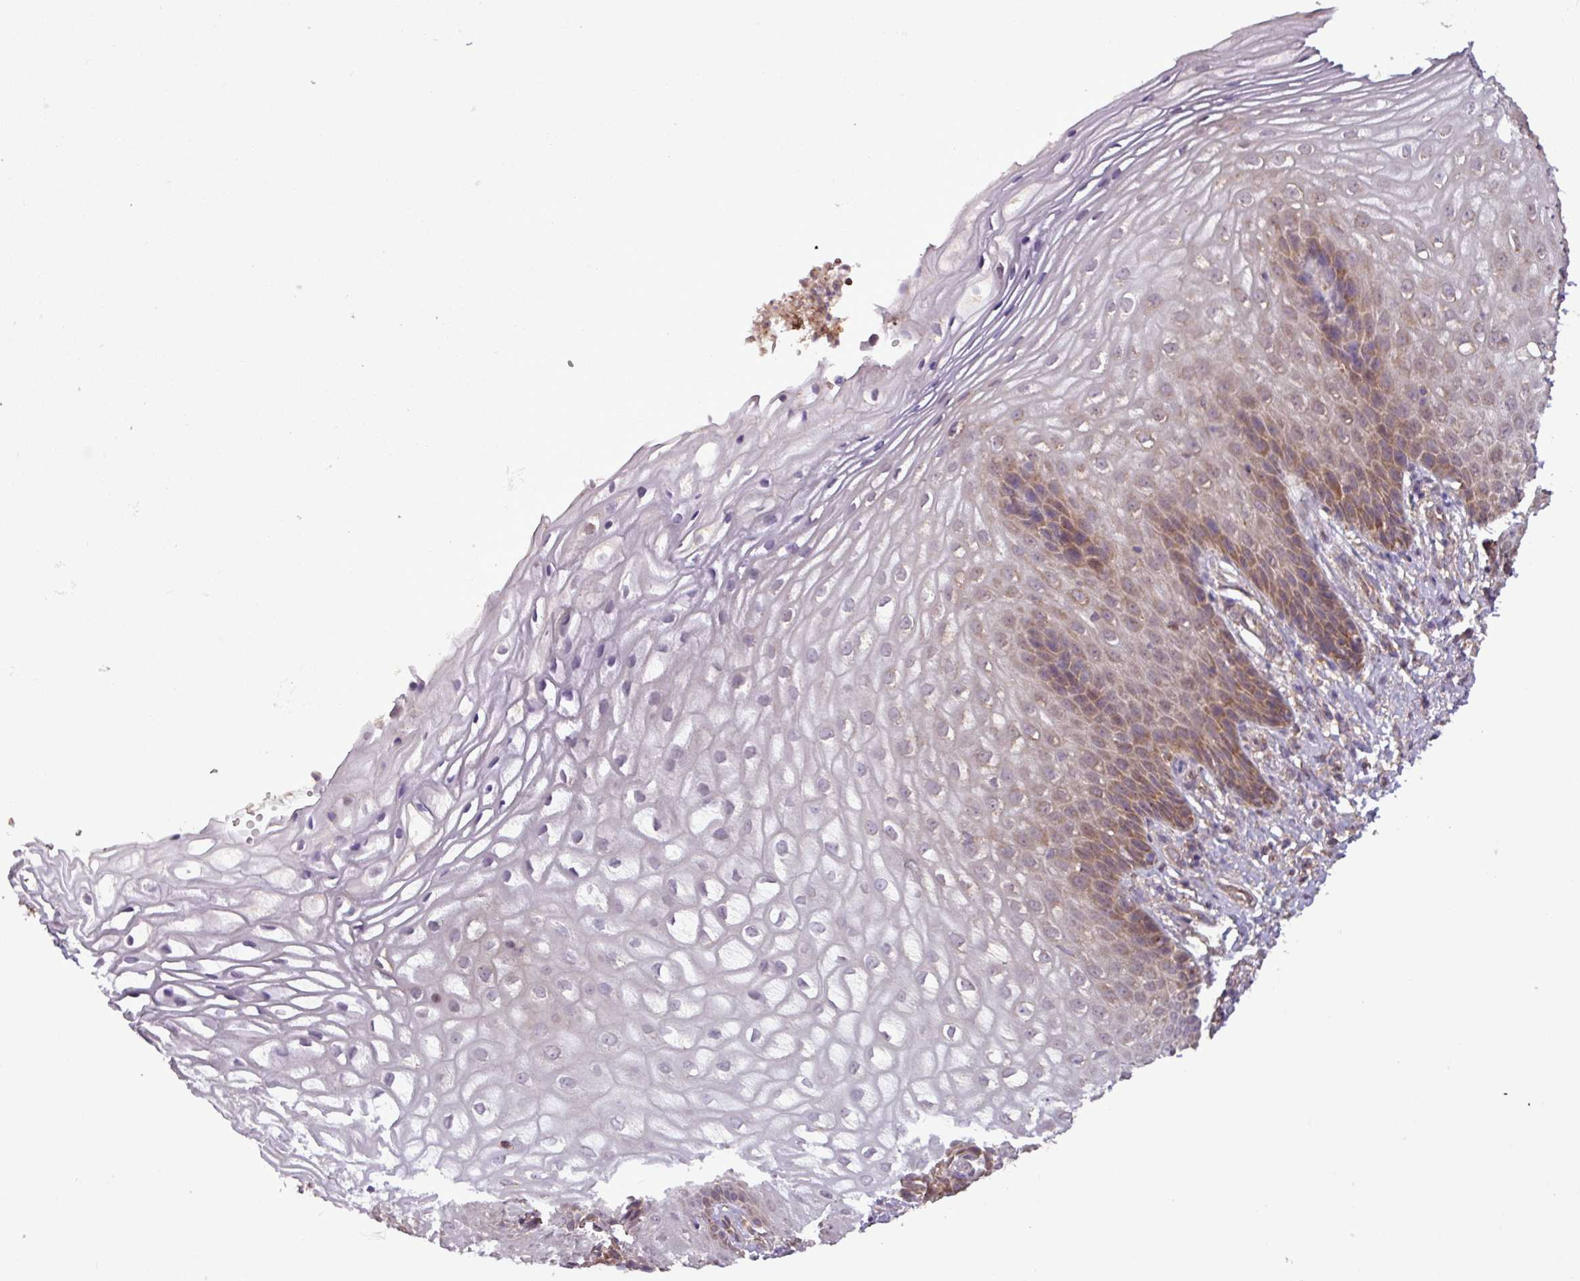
{"staining": {"intensity": "moderate", "quantity": "25%-75%", "location": "cytoplasmic/membranous"}, "tissue": "vagina", "cell_type": "Squamous epithelial cells", "image_type": "normal", "snomed": [{"axis": "morphology", "description": "Normal tissue, NOS"}, {"axis": "topography", "description": "Vagina"}], "caption": "Immunohistochemical staining of normal human vagina shows medium levels of moderate cytoplasmic/membranous staining in about 25%-75% of squamous epithelial cells. (Brightfield microscopy of DAB IHC at high magnification).", "gene": "MCTP2", "patient": {"sex": "female", "age": 60}}